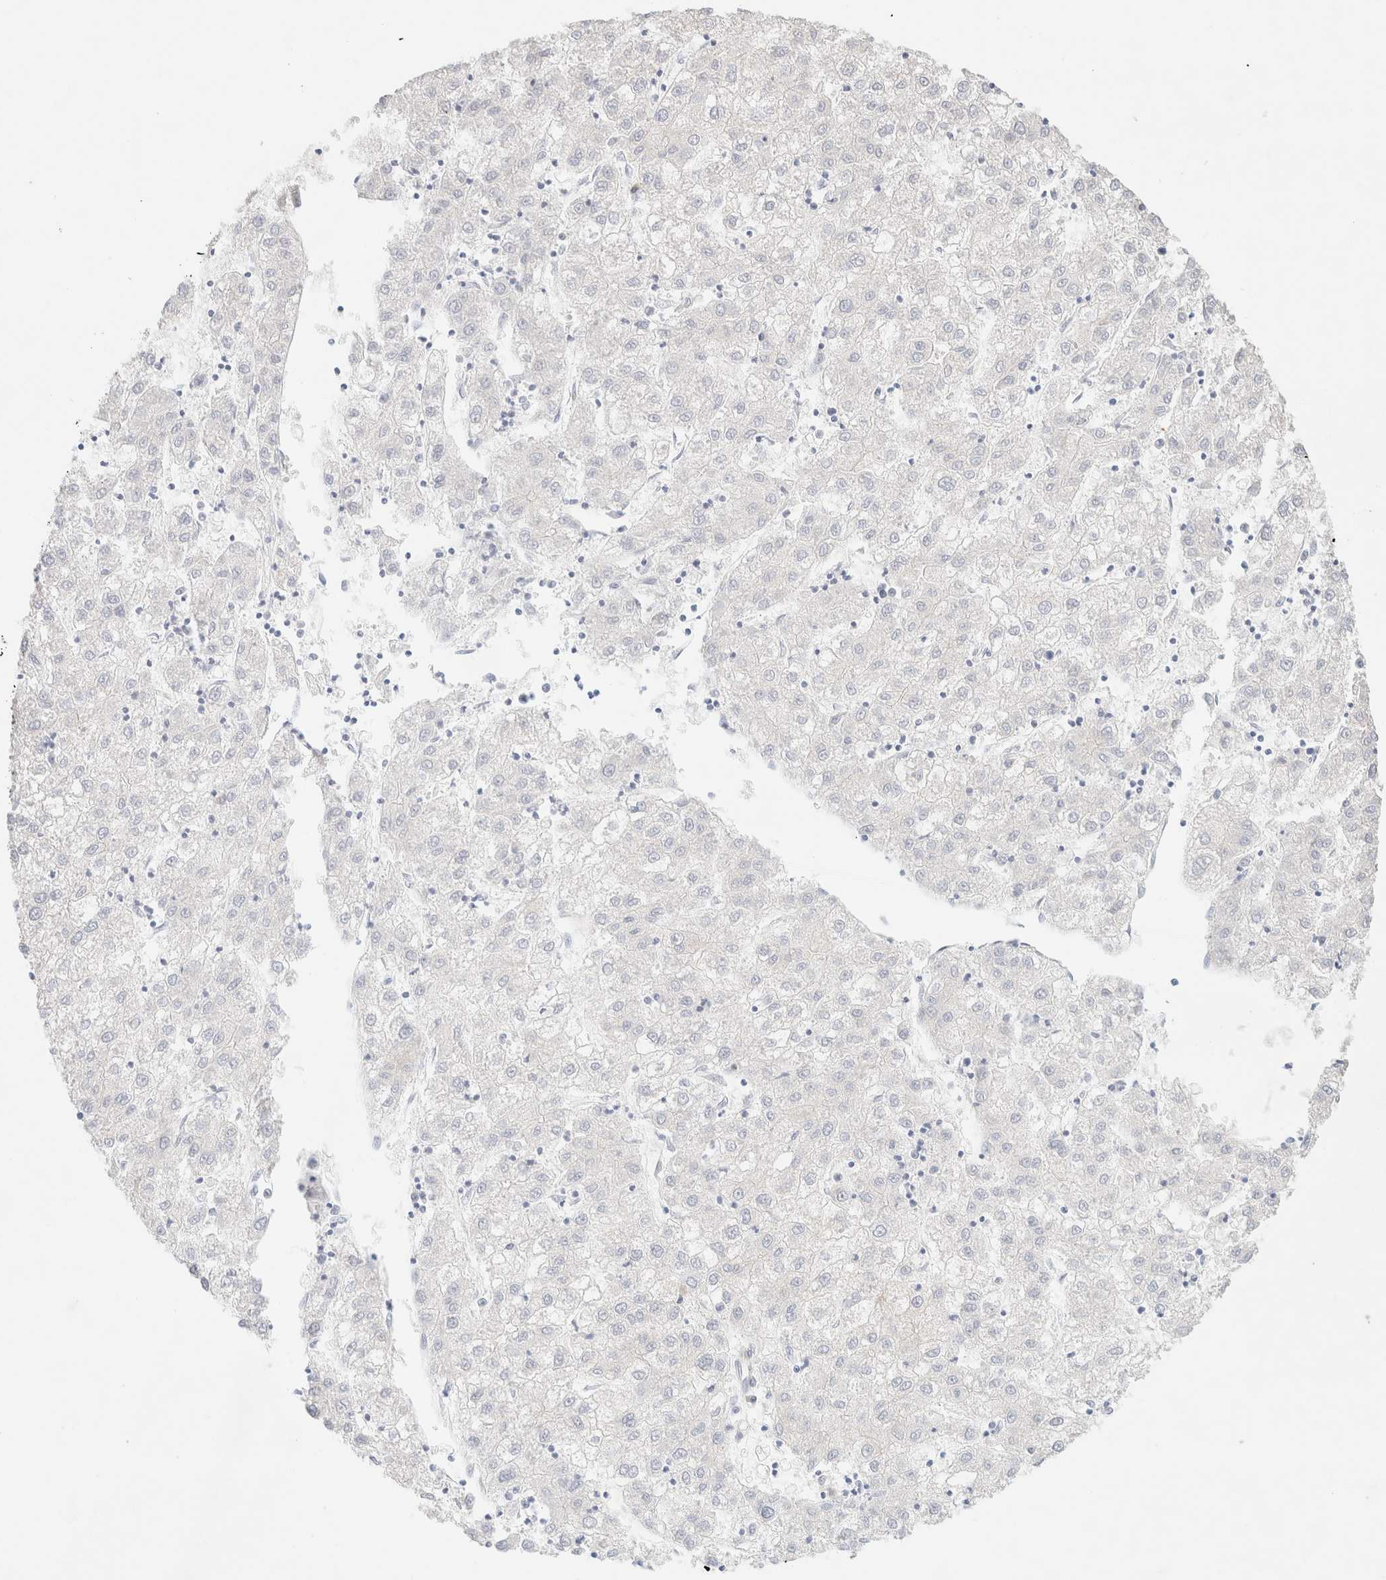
{"staining": {"intensity": "negative", "quantity": "none", "location": "none"}, "tissue": "liver cancer", "cell_type": "Tumor cells", "image_type": "cancer", "snomed": [{"axis": "morphology", "description": "Carcinoma, Hepatocellular, NOS"}, {"axis": "topography", "description": "Liver"}], "caption": "A histopathology image of hepatocellular carcinoma (liver) stained for a protein reveals no brown staining in tumor cells.", "gene": "CSNK1E", "patient": {"sex": "male", "age": 72}}